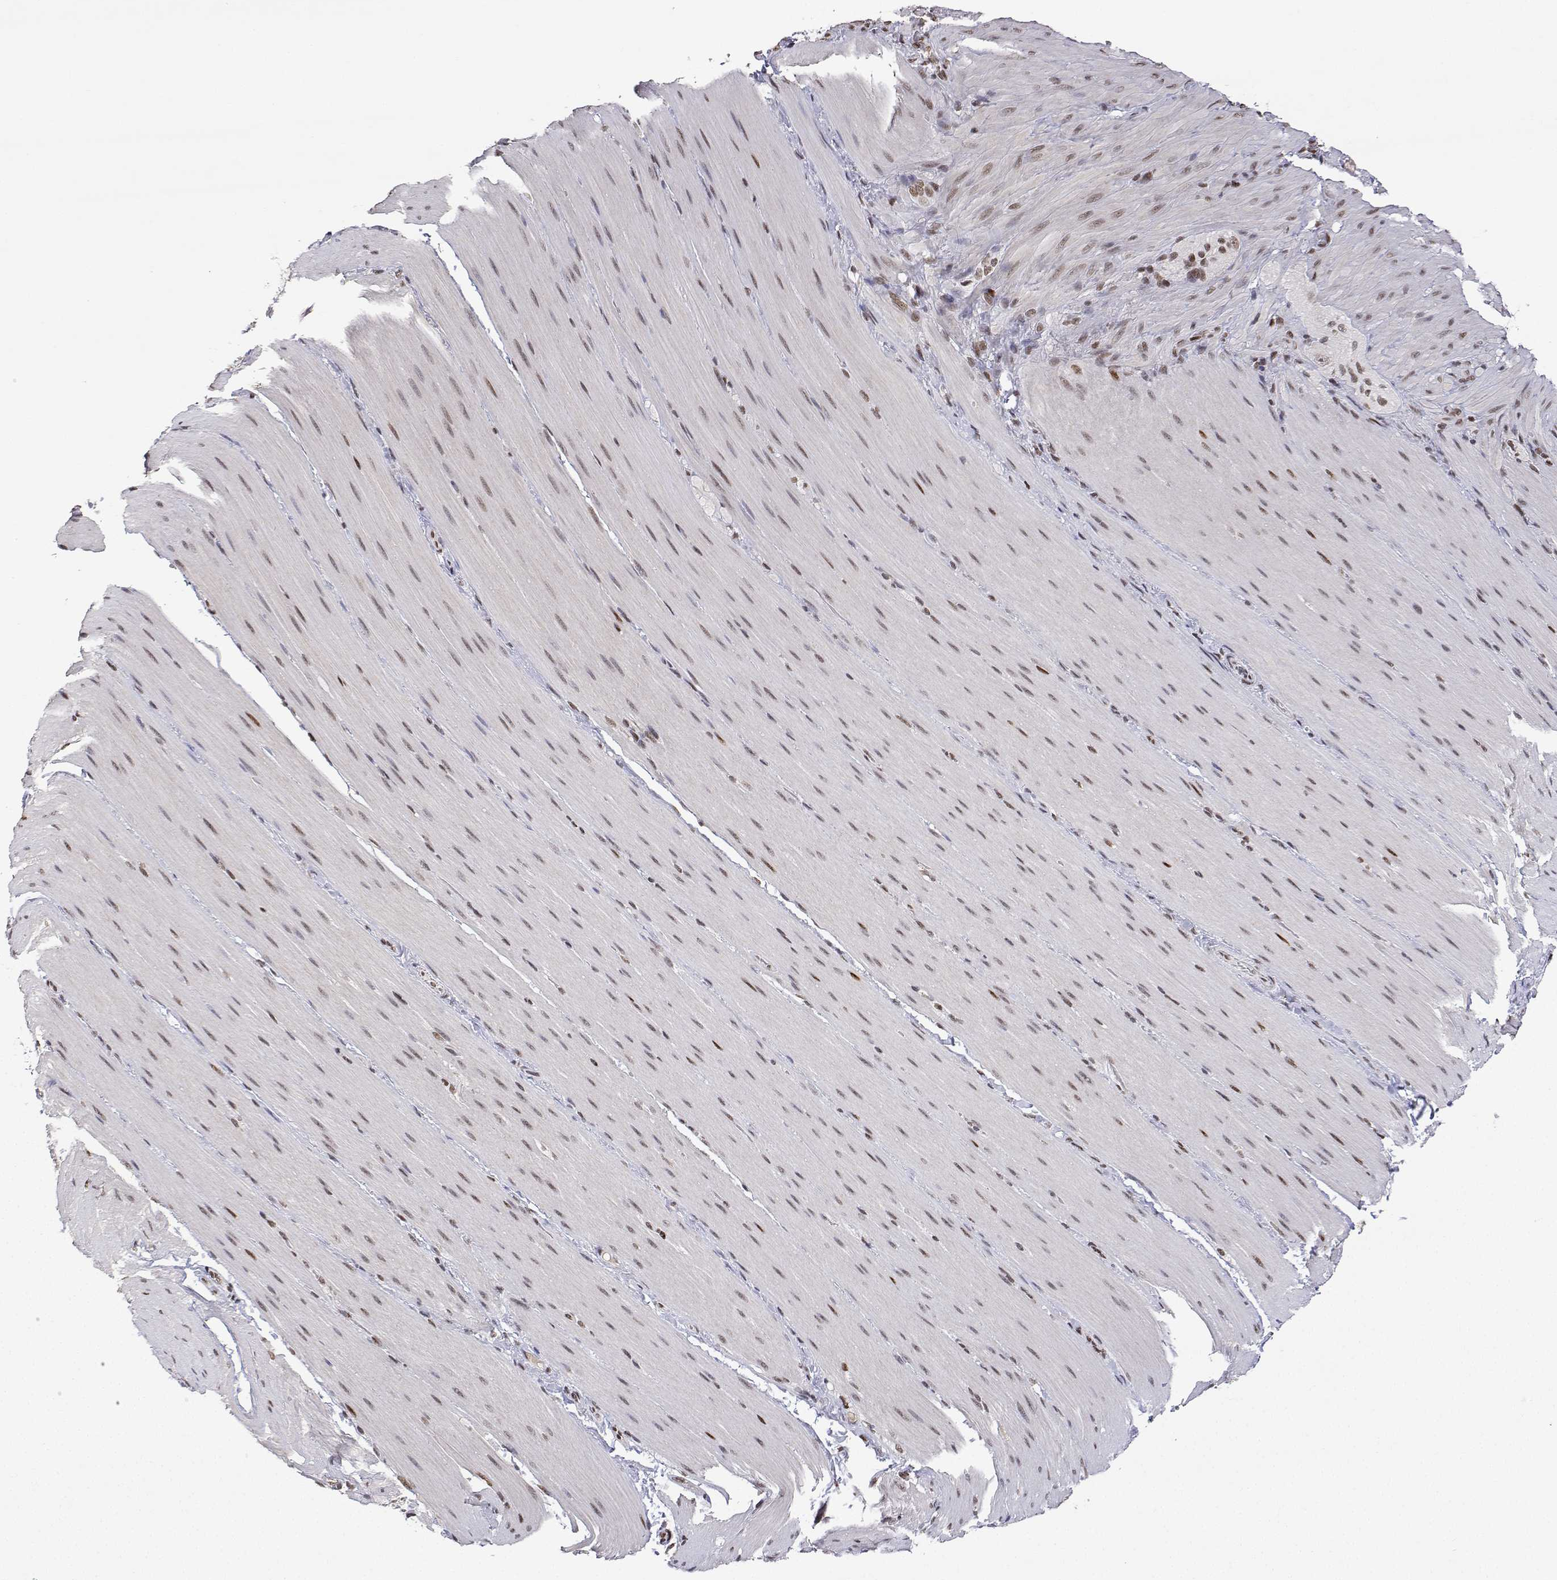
{"staining": {"intensity": "weak", "quantity": ">75%", "location": "nuclear"}, "tissue": "smooth muscle", "cell_type": "Smooth muscle cells", "image_type": "normal", "snomed": [{"axis": "morphology", "description": "Normal tissue, NOS"}, {"axis": "topography", "description": "Smooth muscle"}, {"axis": "topography", "description": "Colon"}], "caption": "This micrograph displays normal smooth muscle stained with immunohistochemistry to label a protein in brown. The nuclear of smooth muscle cells show weak positivity for the protein. Nuclei are counter-stained blue.", "gene": "XPC", "patient": {"sex": "male", "age": 73}}